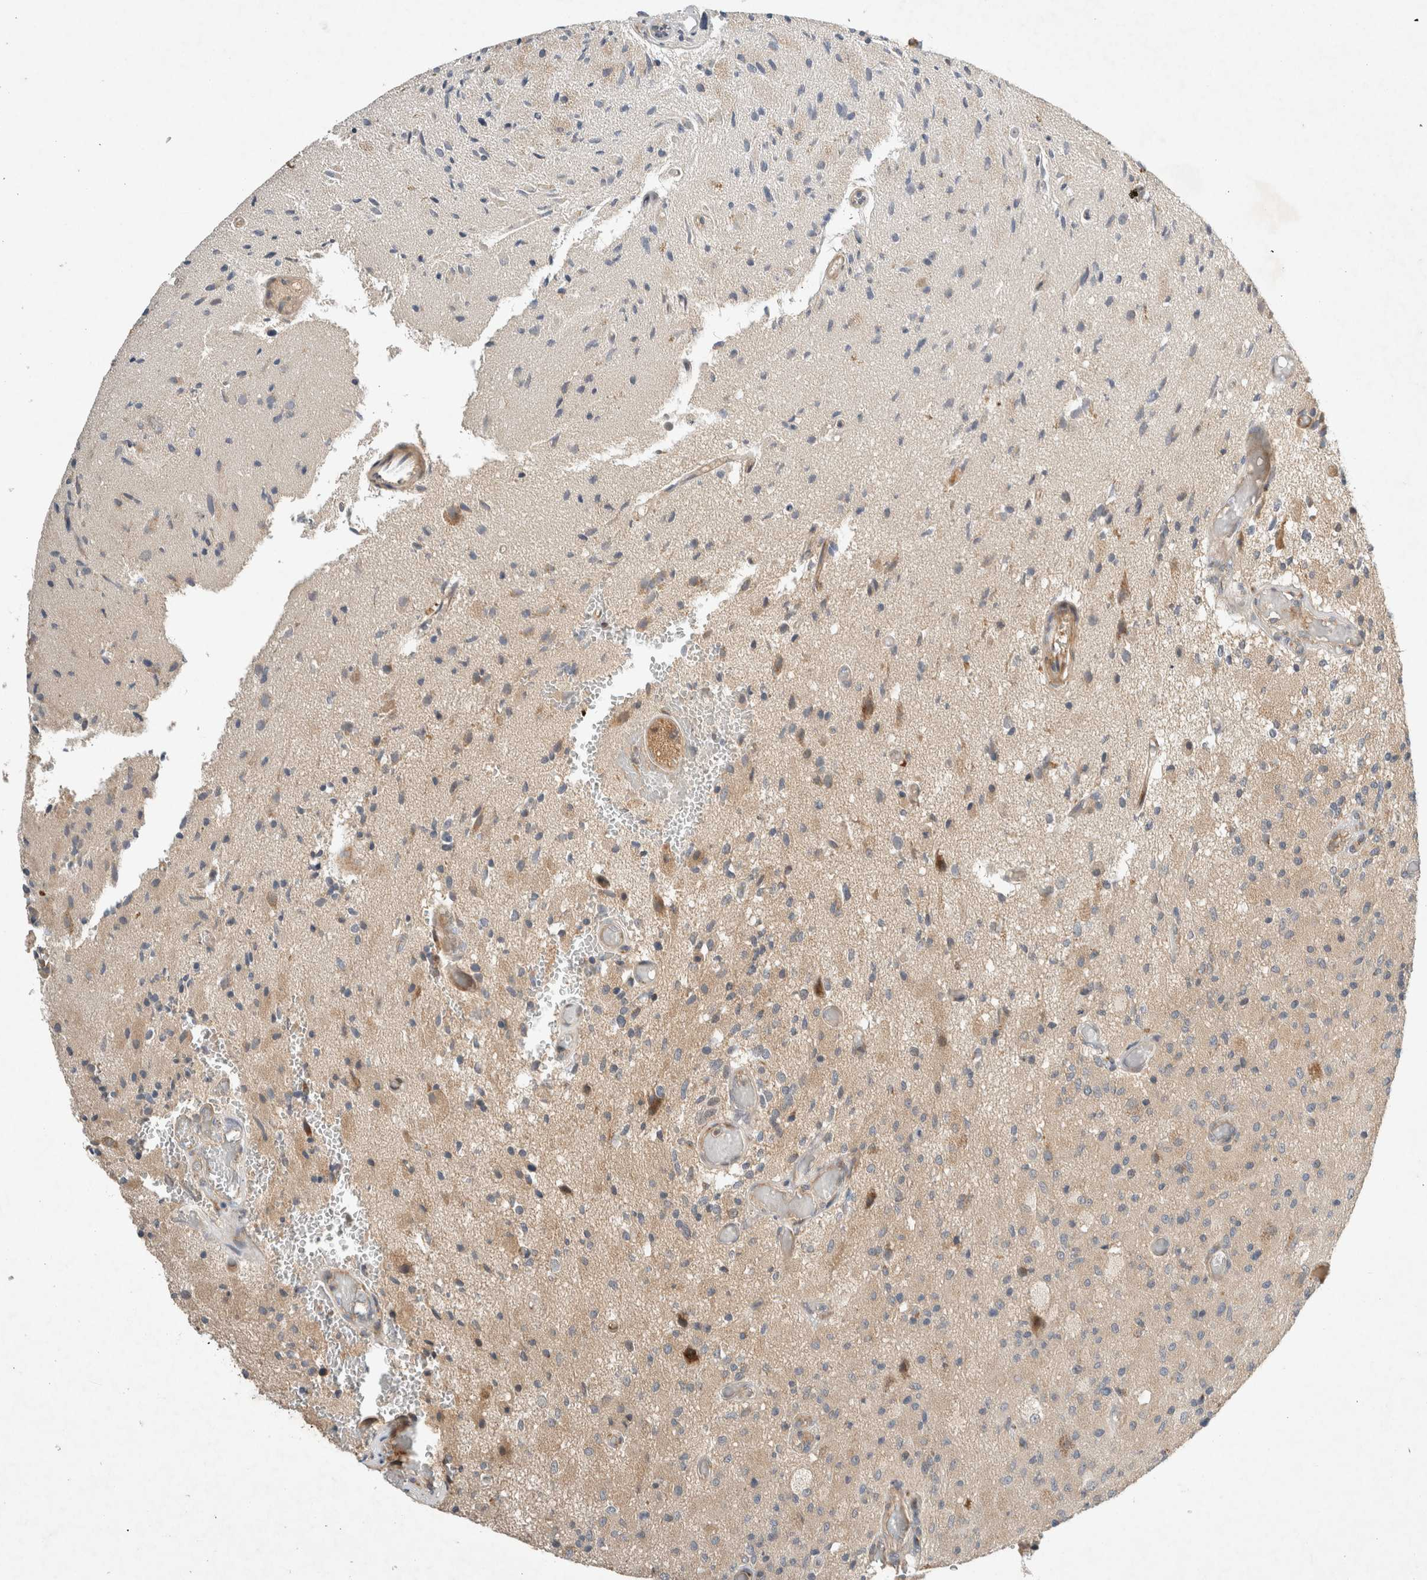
{"staining": {"intensity": "weak", "quantity": "<25%", "location": "cytoplasmic/membranous"}, "tissue": "glioma", "cell_type": "Tumor cells", "image_type": "cancer", "snomed": [{"axis": "morphology", "description": "Normal tissue, NOS"}, {"axis": "morphology", "description": "Glioma, malignant, High grade"}, {"axis": "topography", "description": "Cerebral cortex"}], "caption": "Immunohistochemical staining of glioma demonstrates no significant staining in tumor cells.", "gene": "ARMC9", "patient": {"sex": "male", "age": 77}}